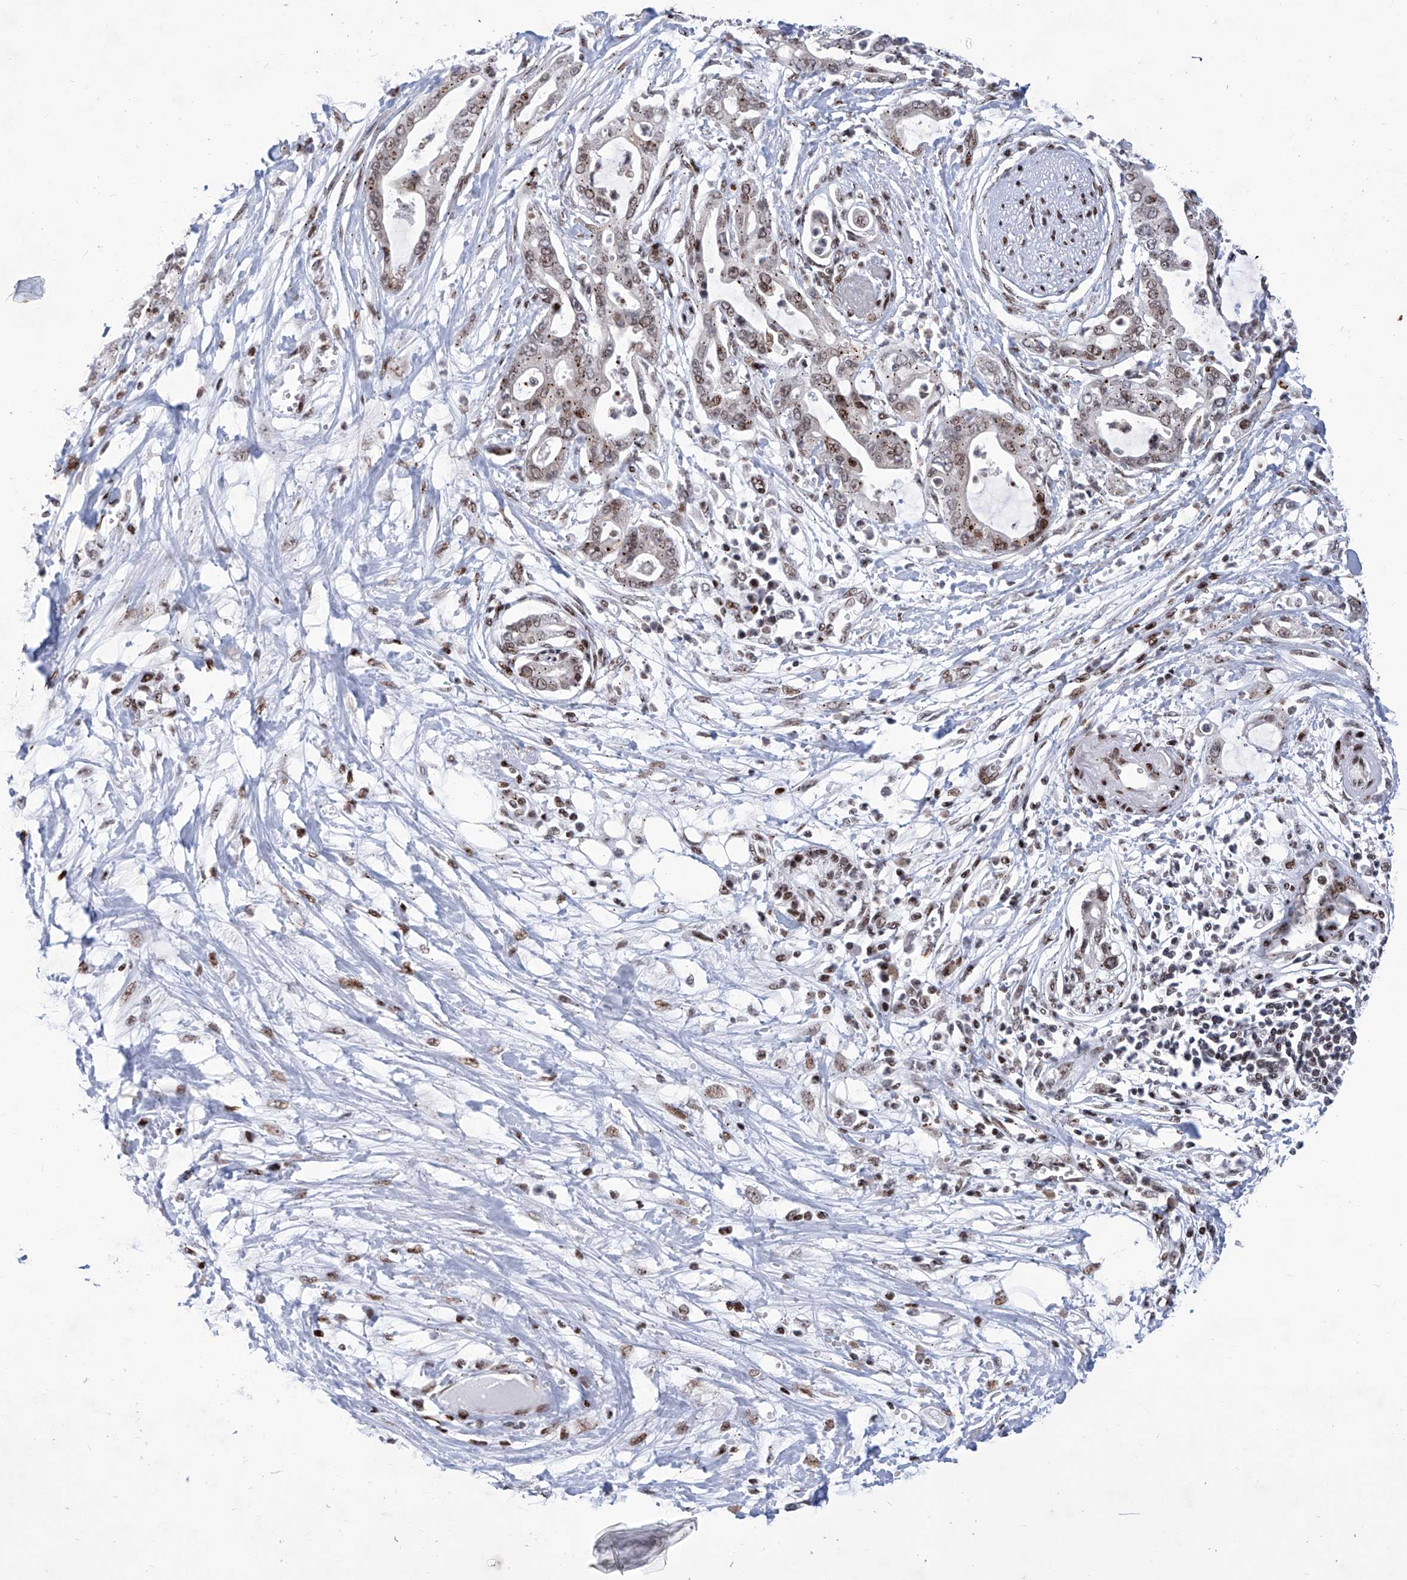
{"staining": {"intensity": "moderate", "quantity": "25%-75%", "location": "nuclear"}, "tissue": "pancreatic cancer", "cell_type": "Tumor cells", "image_type": "cancer", "snomed": [{"axis": "morphology", "description": "Adenocarcinoma, NOS"}, {"axis": "topography", "description": "Pancreas"}], "caption": "Protein staining shows moderate nuclear staining in about 25%-75% of tumor cells in pancreatic adenocarcinoma.", "gene": "HEY2", "patient": {"sex": "male", "age": 68}}